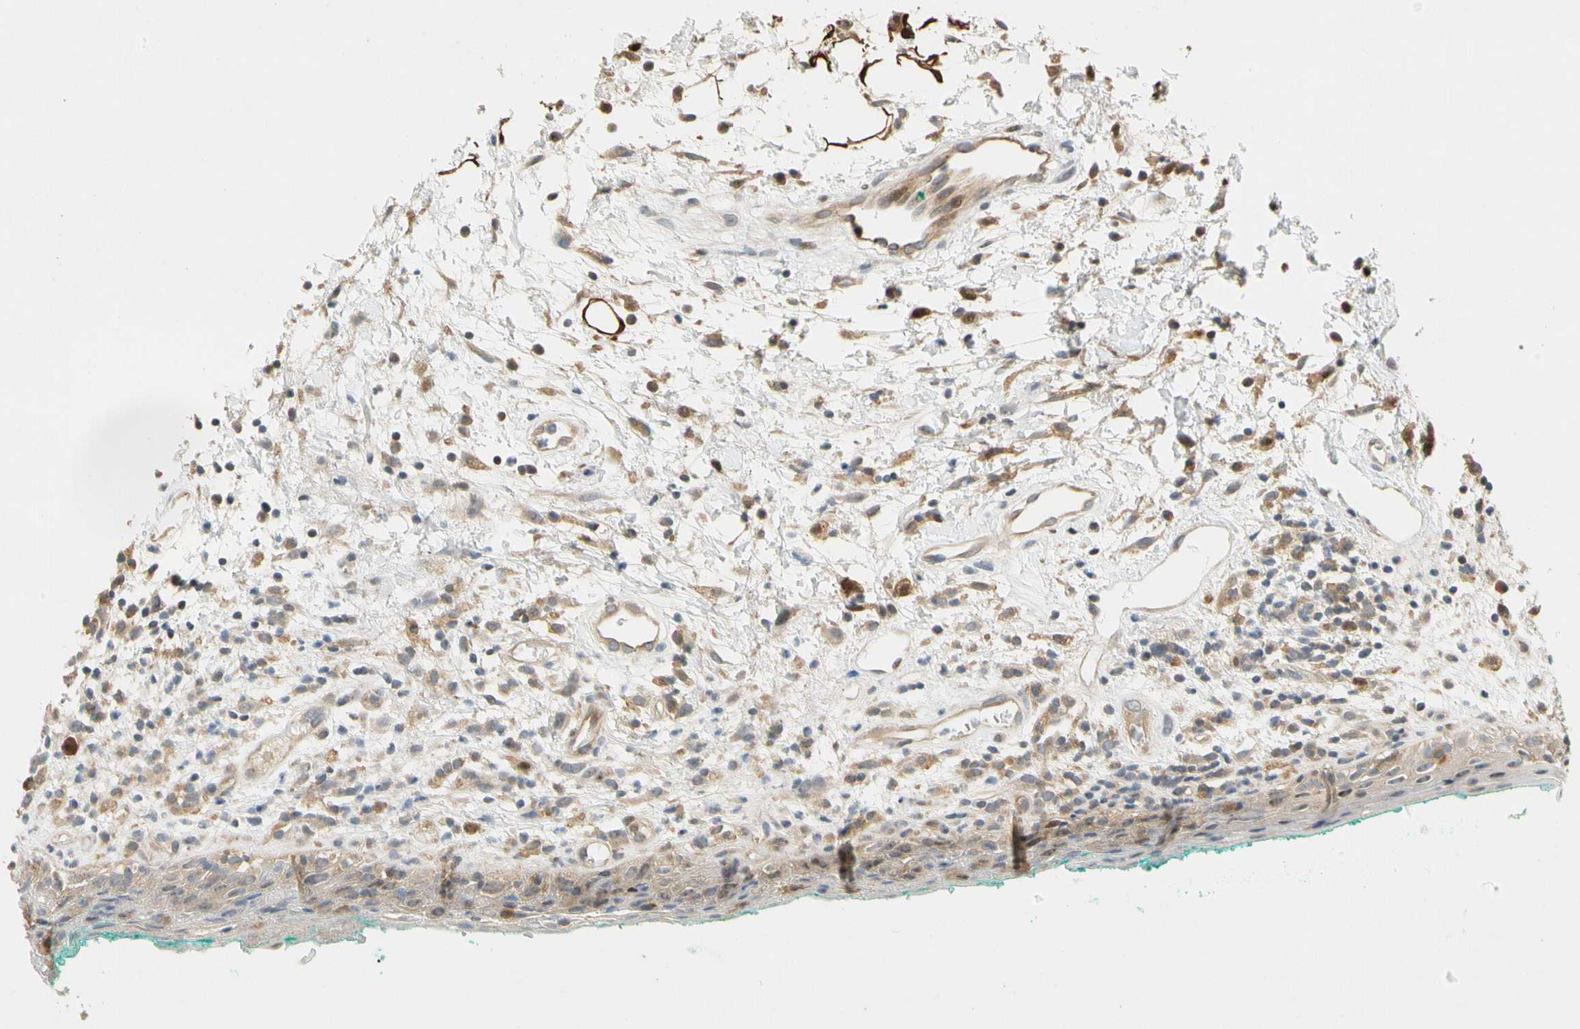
{"staining": {"intensity": "weak", "quantity": ">75%", "location": "cytoplasmic/membranous"}, "tissue": "oral mucosa", "cell_type": "Squamous epithelial cells", "image_type": "normal", "snomed": [{"axis": "morphology", "description": "Normal tissue, NOS"}, {"axis": "topography", "description": "Skeletal muscle"}, {"axis": "topography", "description": "Oral tissue"}, {"axis": "topography", "description": "Peripheral nerve tissue"}], "caption": "Immunohistochemical staining of normal oral mucosa shows low levels of weak cytoplasmic/membranous staining in approximately >75% of squamous epithelial cells.", "gene": "GATD1", "patient": {"sex": "female", "age": 84}}